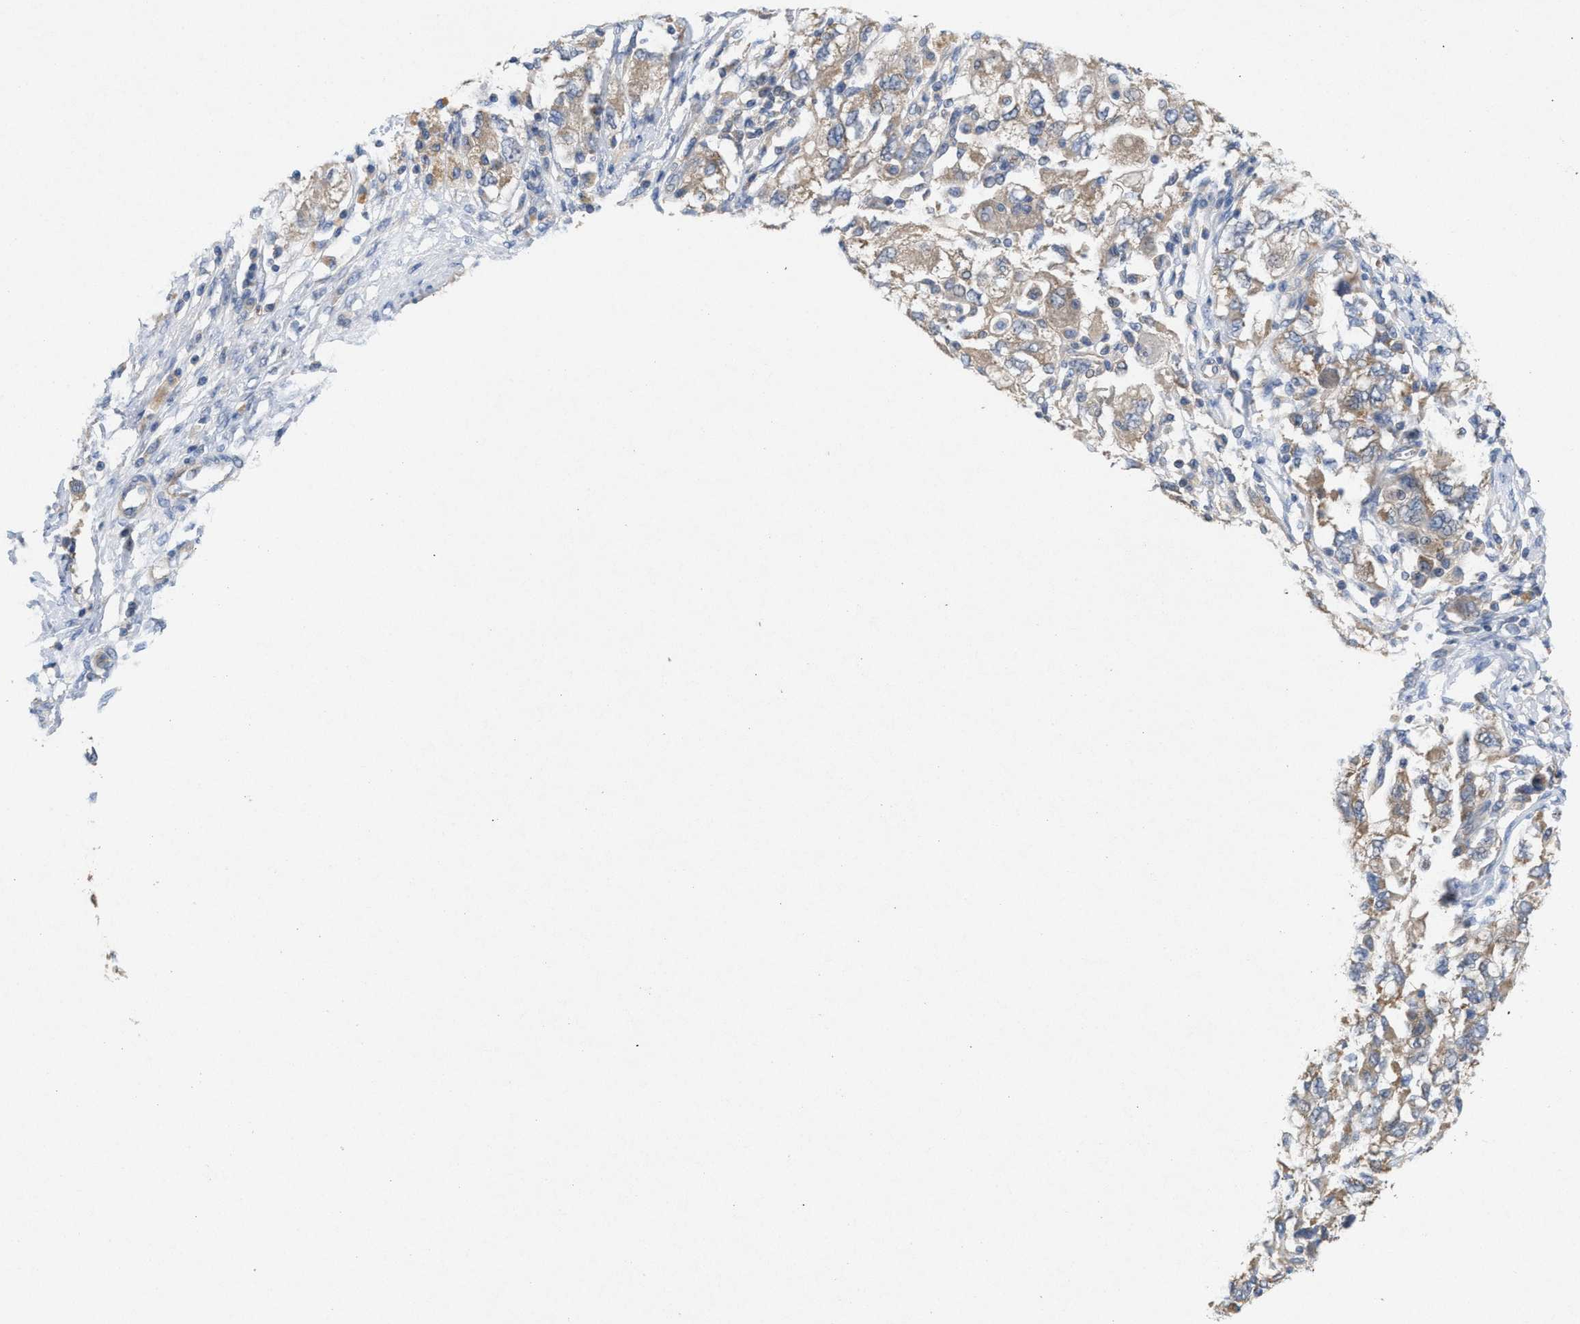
{"staining": {"intensity": "weak", "quantity": ">75%", "location": "cytoplasmic/membranous"}, "tissue": "ovarian cancer", "cell_type": "Tumor cells", "image_type": "cancer", "snomed": [{"axis": "morphology", "description": "Carcinoma, NOS"}, {"axis": "morphology", "description": "Cystadenocarcinoma, serous, NOS"}, {"axis": "topography", "description": "Ovary"}], "caption": "IHC (DAB) staining of ovarian serous cystadenocarcinoma displays weak cytoplasmic/membranous protein expression in about >75% of tumor cells.", "gene": "UBAP2", "patient": {"sex": "female", "age": 69}}